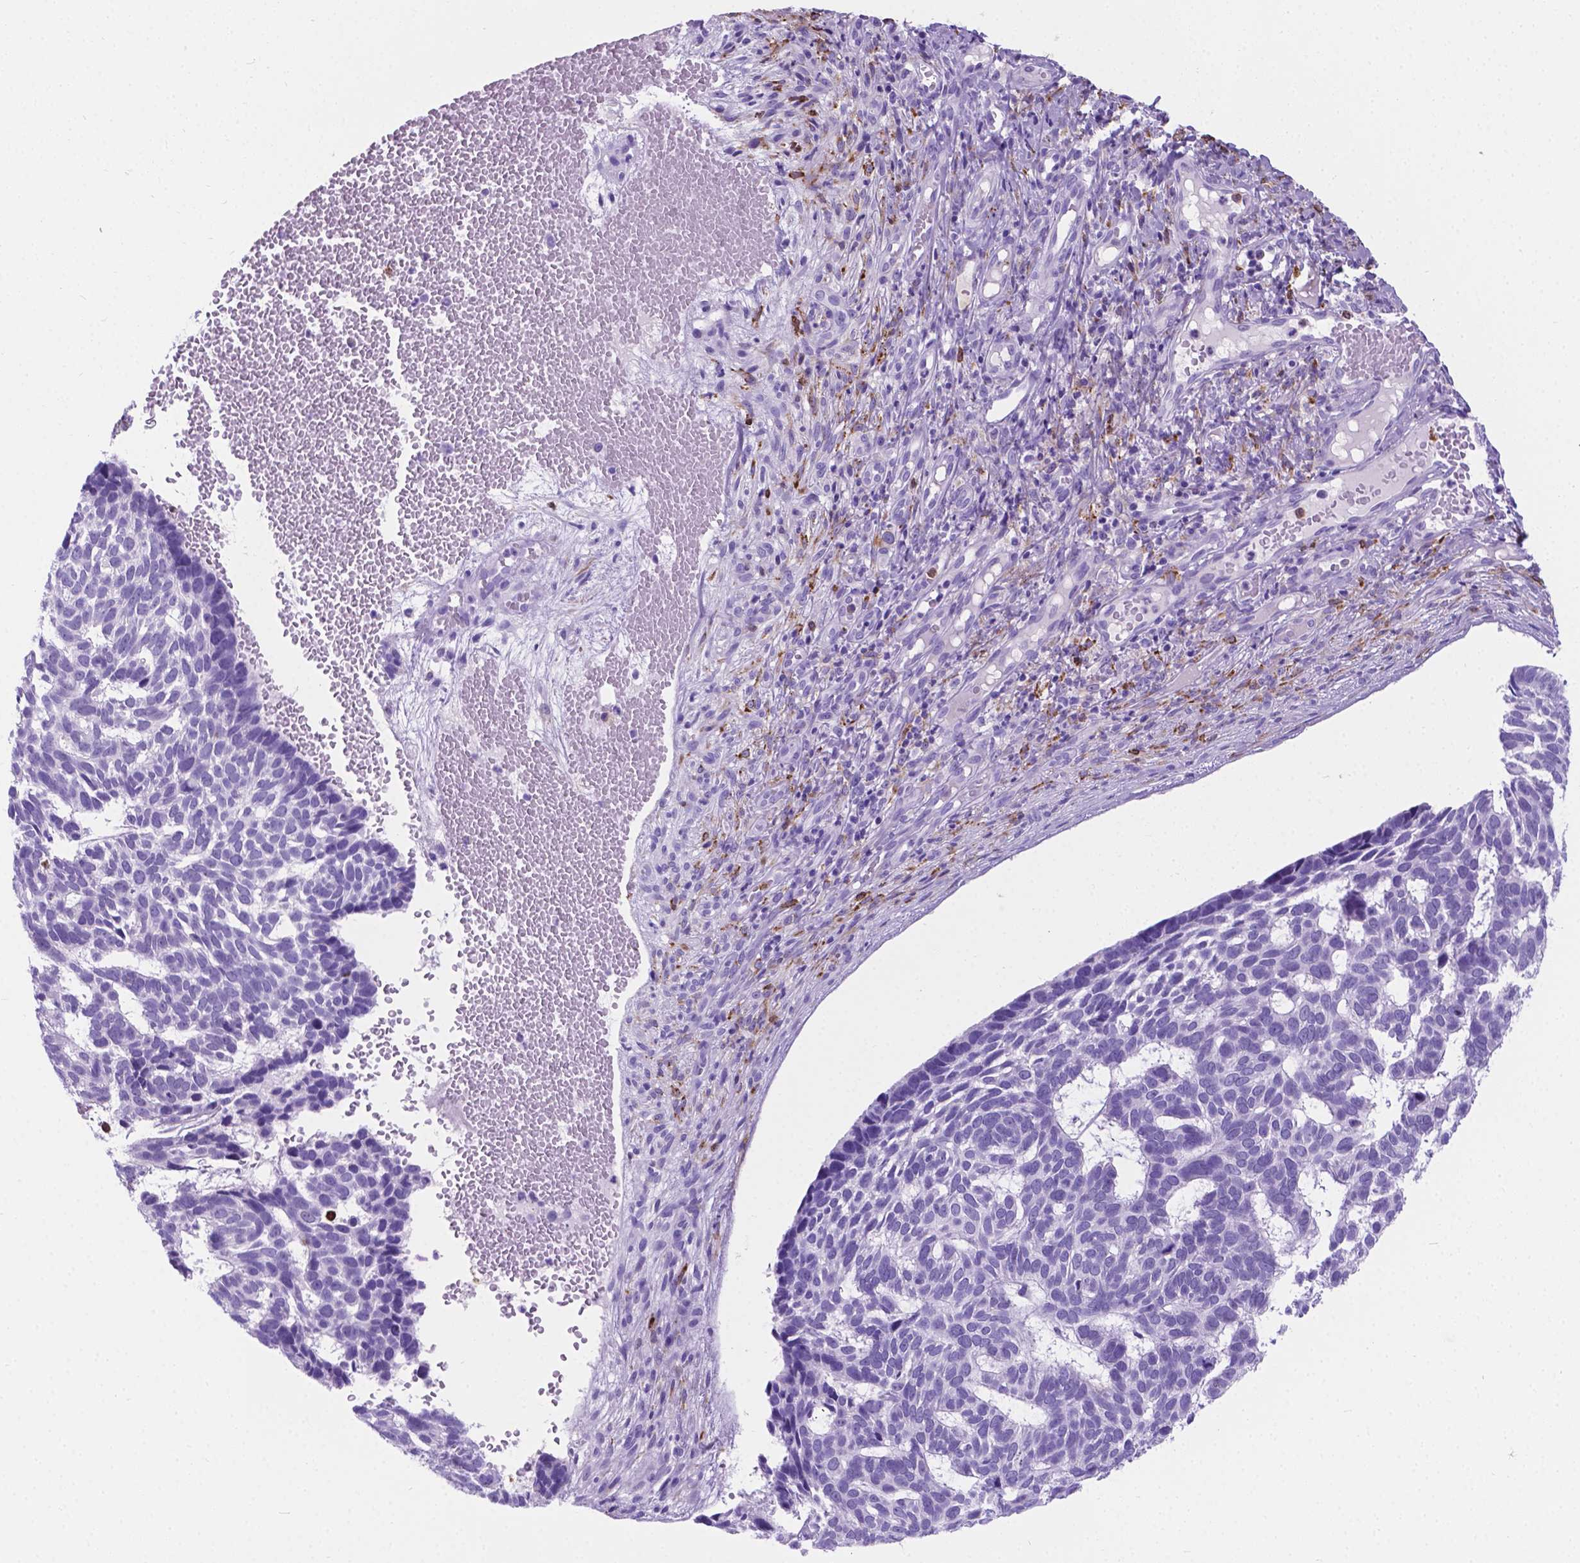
{"staining": {"intensity": "negative", "quantity": "none", "location": "none"}, "tissue": "skin cancer", "cell_type": "Tumor cells", "image_type": "cancer", "snomed": [{"axis": "morphology", "description": "Basal cell carcinoma"}, {"axis": "topography", "description": "Skin"}], "caption": "This is an immunohistochemistry (IHC) image of human skin cancer. There is no staining in tumor cells.", "gene": "MACF1", "patient": {"sex": "male", "age": 78}}